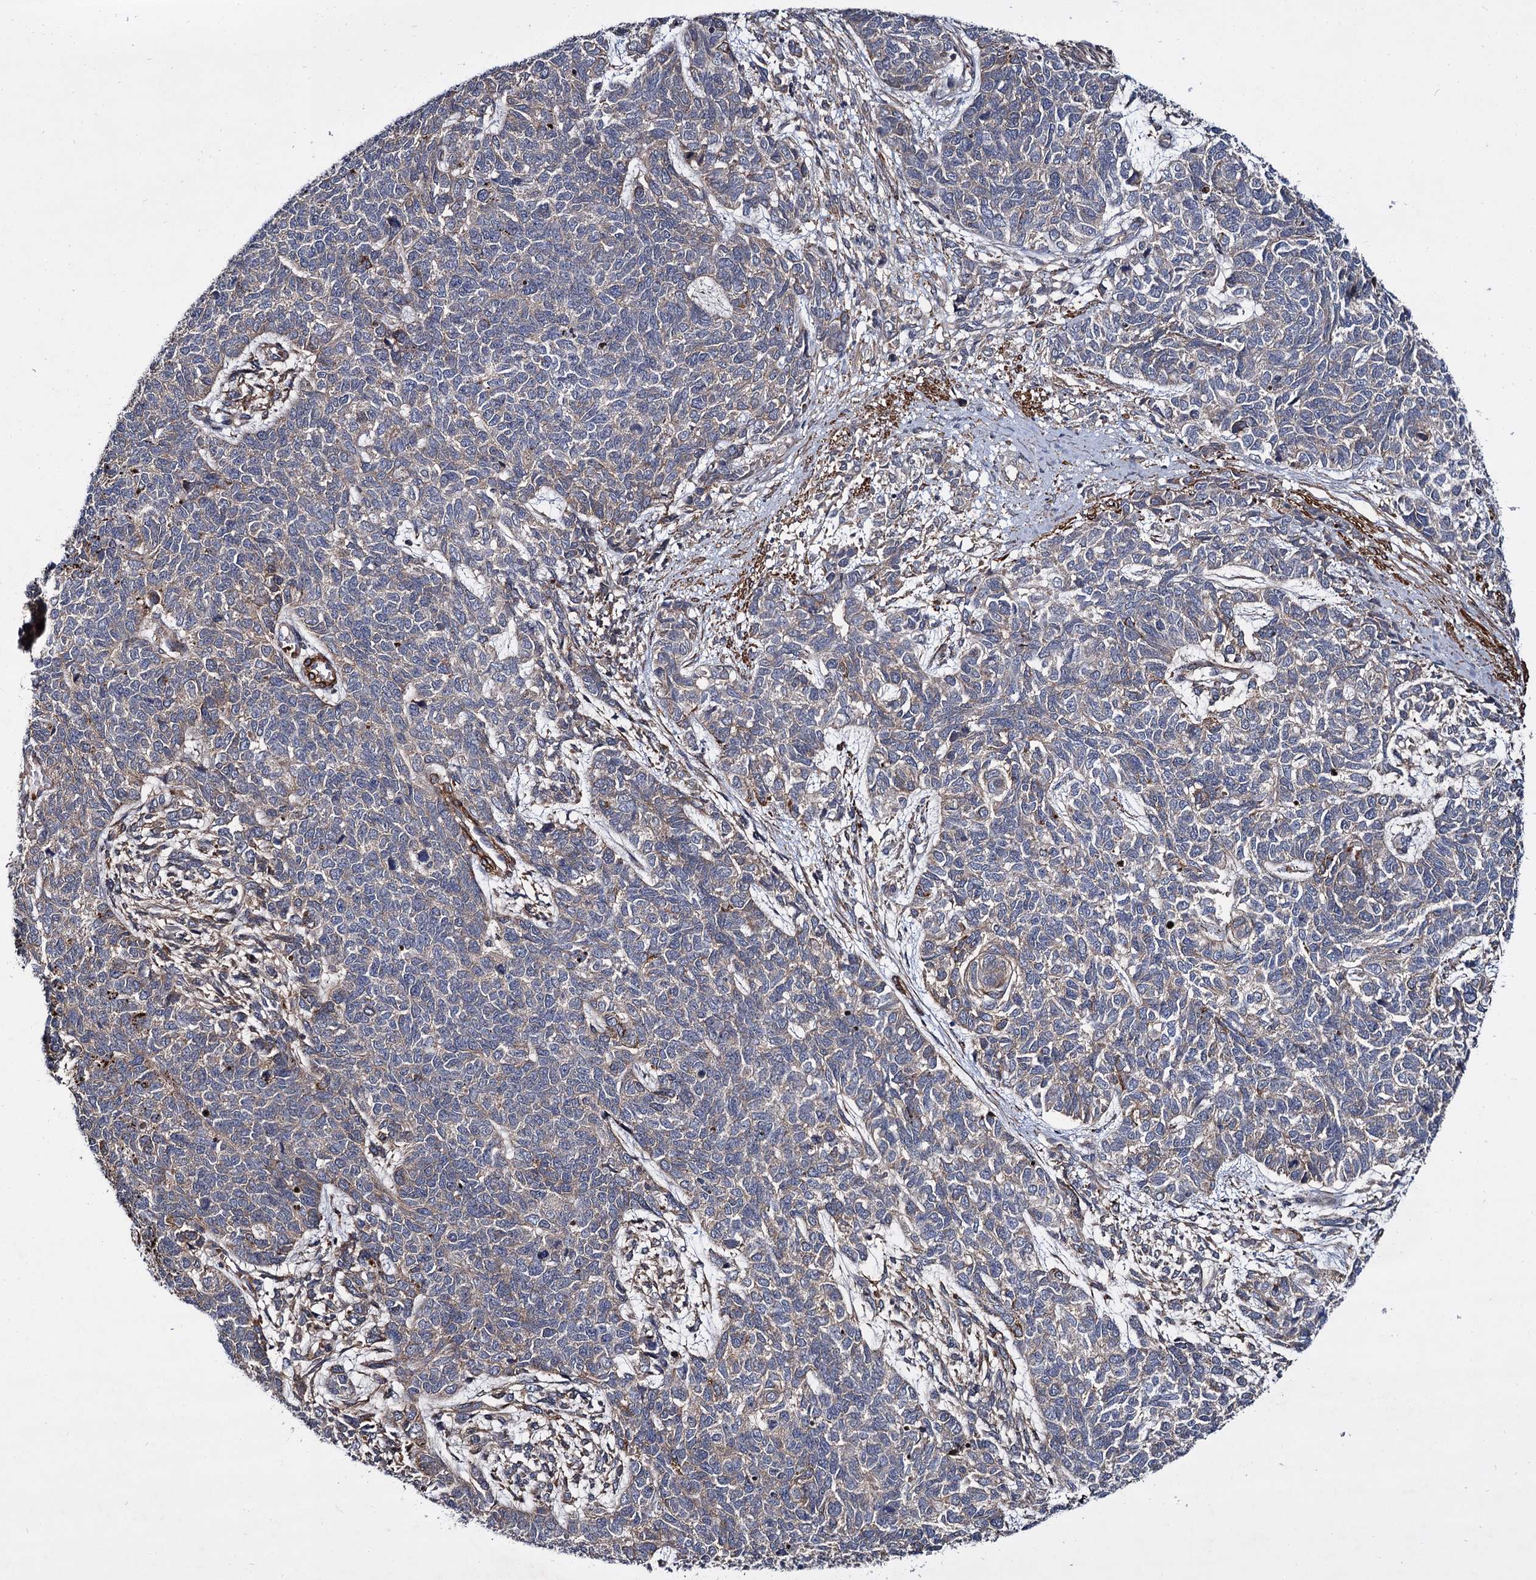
{"staining": {"intensity": "weak", "quantity": "<25%", "location": "cytoplasmic/membranous"}, "tissue": "cervical cancer", "cell_type": "Tumor cells", "image_type": "cancer", "snomed": [{"axis": "morphology", "description": "Squamous cell carcinoma, NOS"}, {"axis": "topography", "description": "Cervix"}], "caption": "The histopathology image reveals no staining of tumor cells in cervical cancer (squamous cell carcinoma).", "gene": "ISM2", "patient": {"sex": "female", "age": 63}}